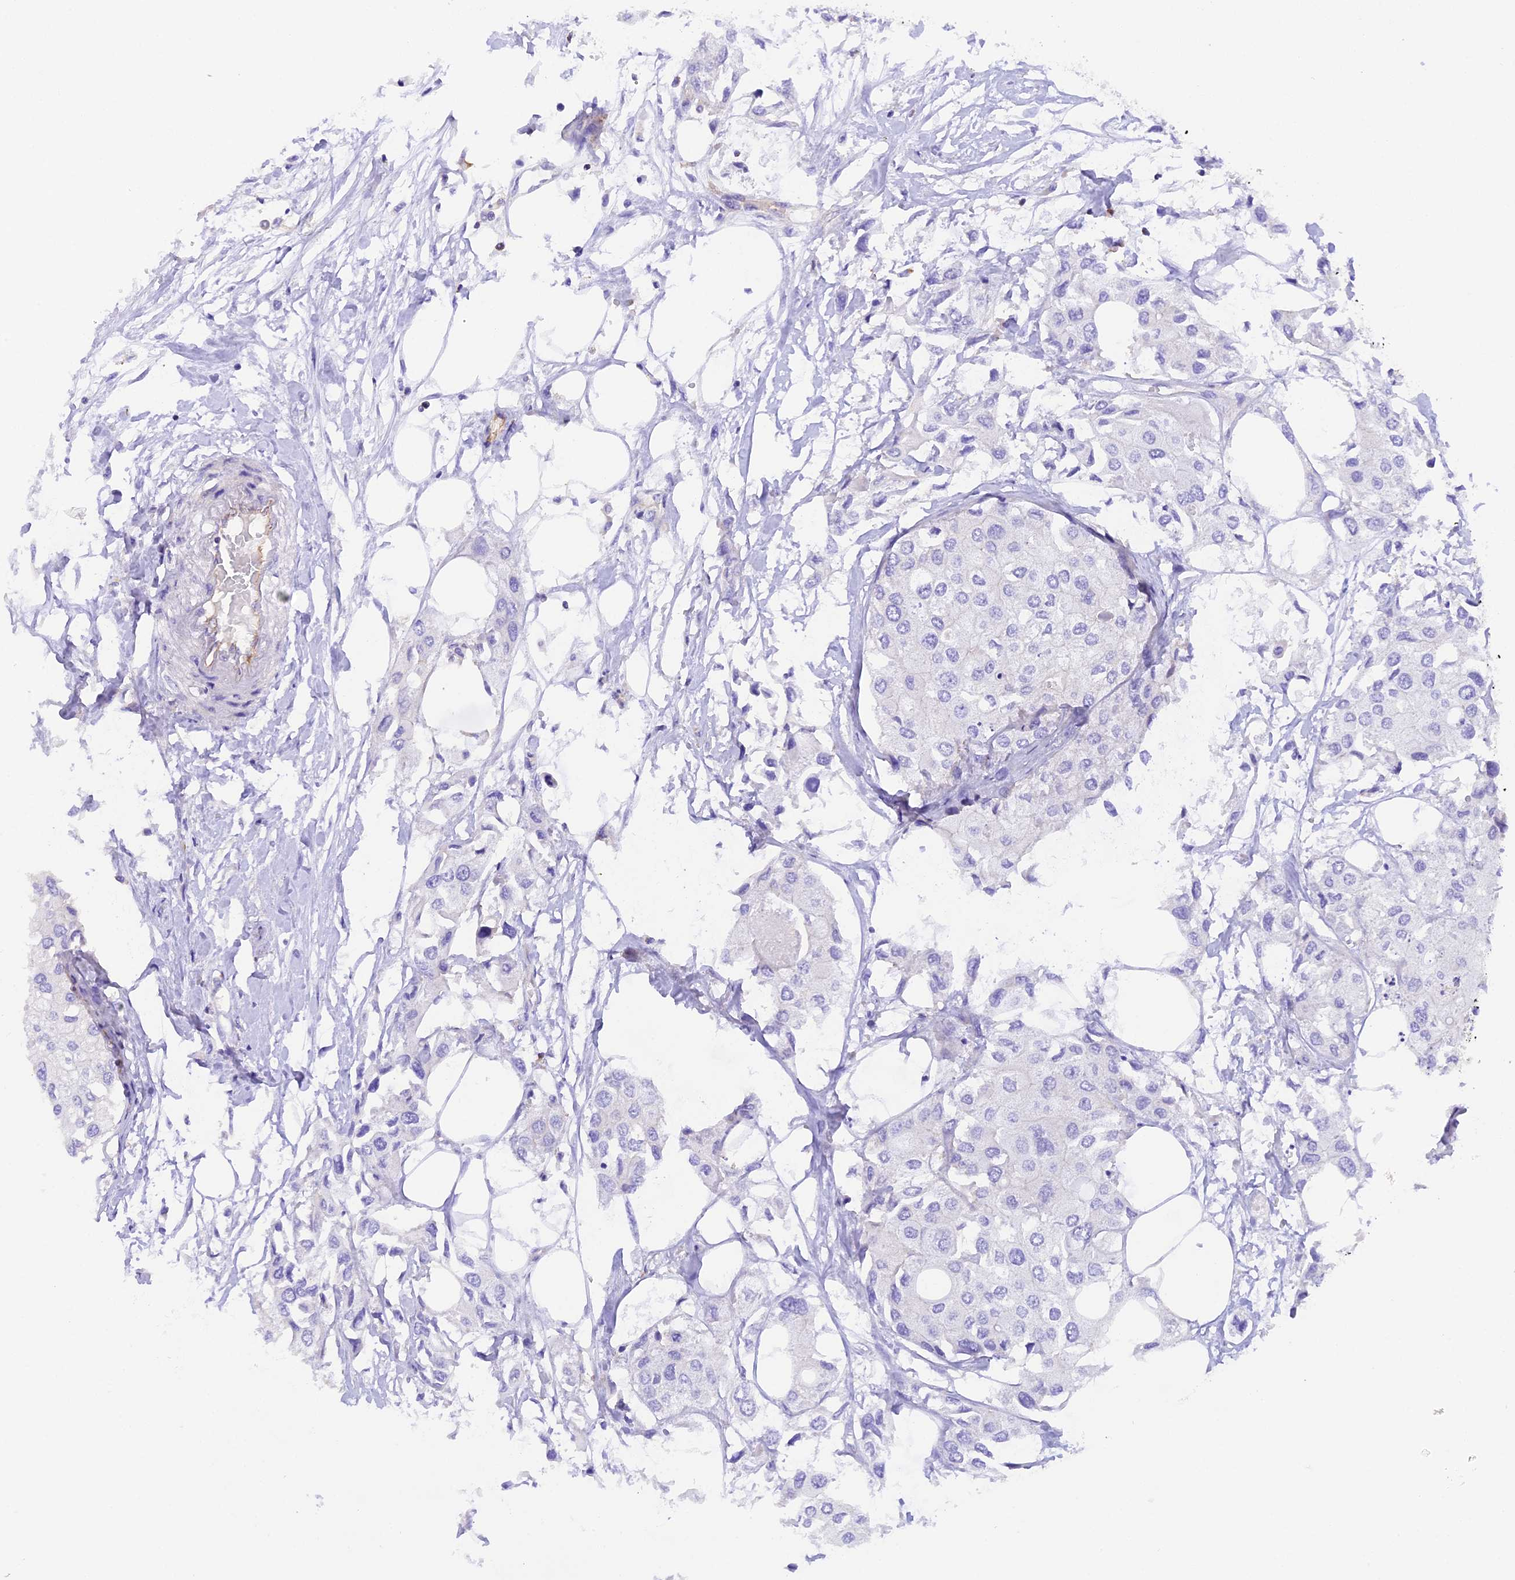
{"staining": {"intensity": "negative", "quantity": "none", "location": "none"}, "tissue": "urothelial cancer", "cell_type": "Tumor cells", "image_type": "cancer", "snomed": [{"axis": "morphology", "description": "Urothelial carcinoma, High grade"}, {"axis": "topography", "description": "Urinary bladder"}], "caption": "Immunohistochemistry (IHC) image of neoplastic tissue: human urothelial cancer stained with DAB exhibits no significant protein positivity in tumor cells.", "gene": "FAM193A", "patient": {"sex": "male", "age": 64}}